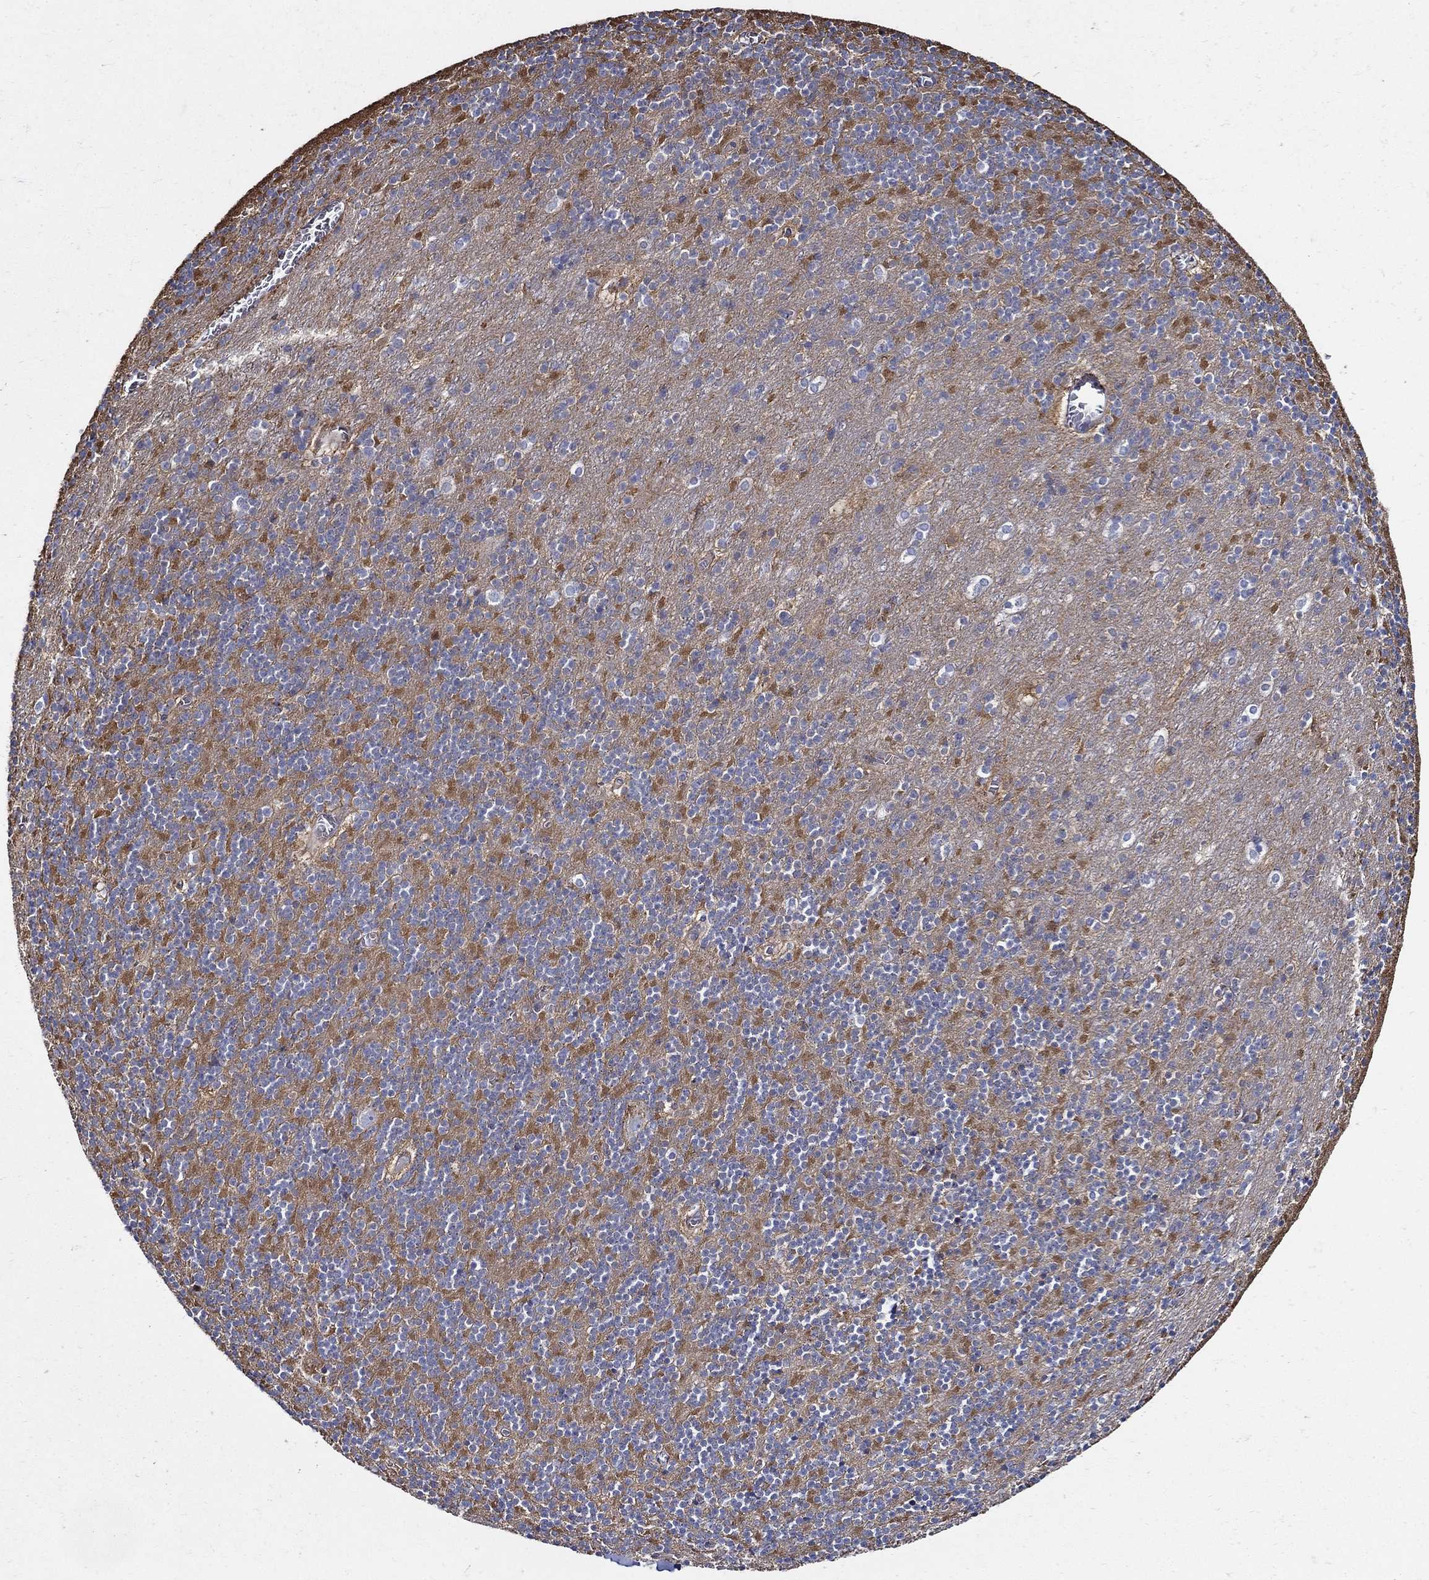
{"staining": {"intensity": "negative", "quantity": "none", "location": "none"}, "tissue": "cerebellum", "cell_type": "Cells in granular layer", "image_type": "normal", "snomed": [{"axis": "morphology", "description": "Normal tissue, NOS"}, {"axis": "topography", "description": "Cerebellum"}], "caption": "Cells in granular layer show no significant protein positivity in normal cerebellum. (DAB (3,3'-diaminobenzidine) immunohistochemistry (IHC) visualized using brightfield microscopy, high magnification).", "gene": "APBB3", "patient": {"sex": "male", "age": 70}}